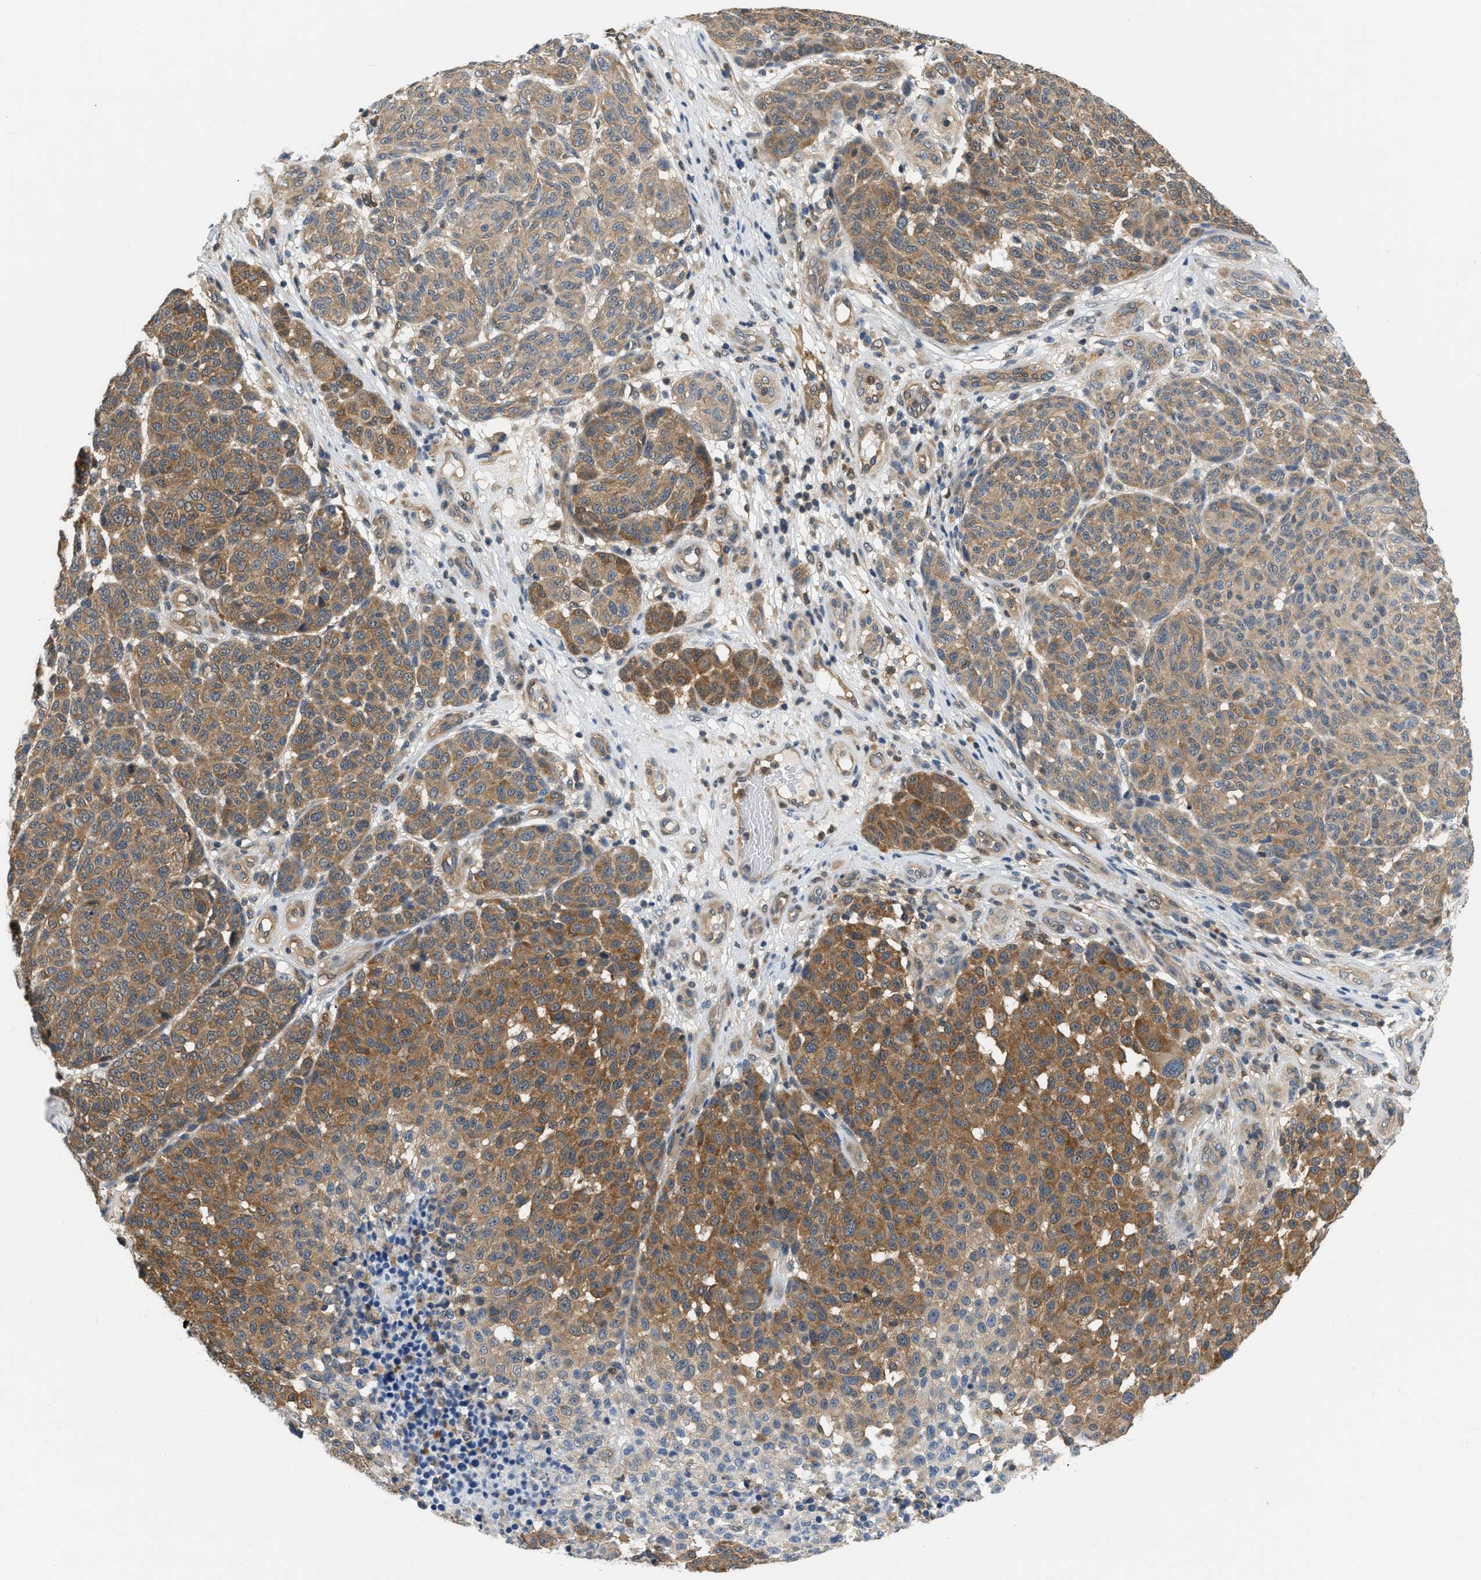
{"staining": {"intensity": "moderate", "quantity": ">75%", "location": "cytoplasmic/membranous"}, "tissue": "melanoma", "cell_type": "Tumor cells", "image_type": "cancer", "snomed": [{"axis": "morphology", "description": "Malignant melanoma, NOS"}, {"axis": "topography", "description": "Skin"}], "caption": "A histopathology image of human malignant melanoma stained for a protein shows moderate cytoplasmic/membranous brown staining in tumor cells.", "gene": "EIF4EBP2", "patient": {"sex": "male", "age": 59}}